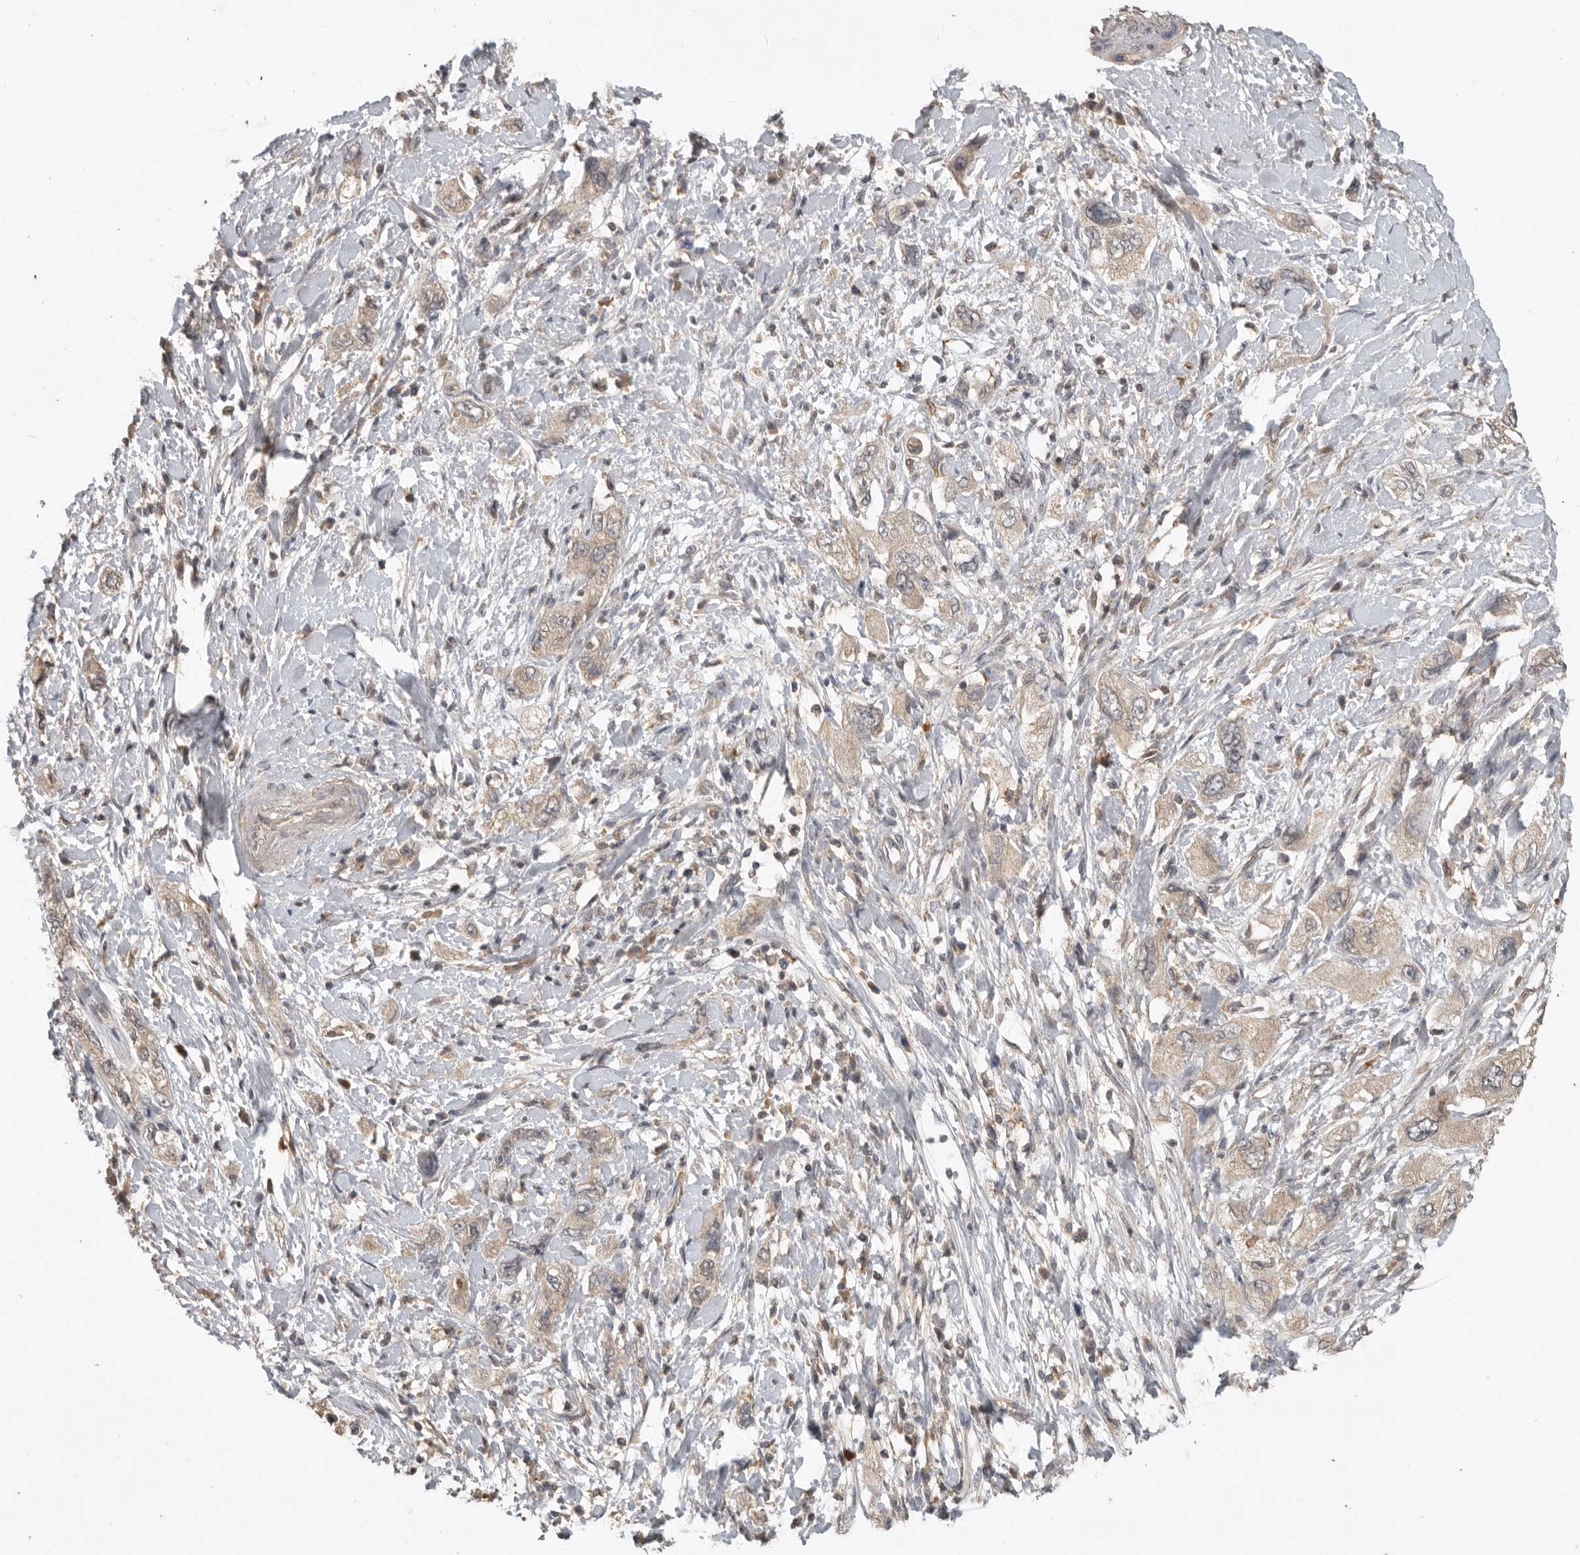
{"staining": {"intensity": "weak", "quantity": "<25%", "location": "cytoplasmic/membranous"}, "tissue": "pancreatic cancer", "cell_type": "Tumor cells", "image_type": "cancer", "snomed": [{"axis": "morphology", "description": "Adenocarcinoma, NOS"}, {"axis": "topography", "description": "Pancreas"}], "caption": "This is an immunohistochemistry (IHC) photomicrograph of human pancreatic cancer. There is no staining in tumor cells.", "gene": "ADAMTS4", "patient": {"sex": "female", "age": 73}}